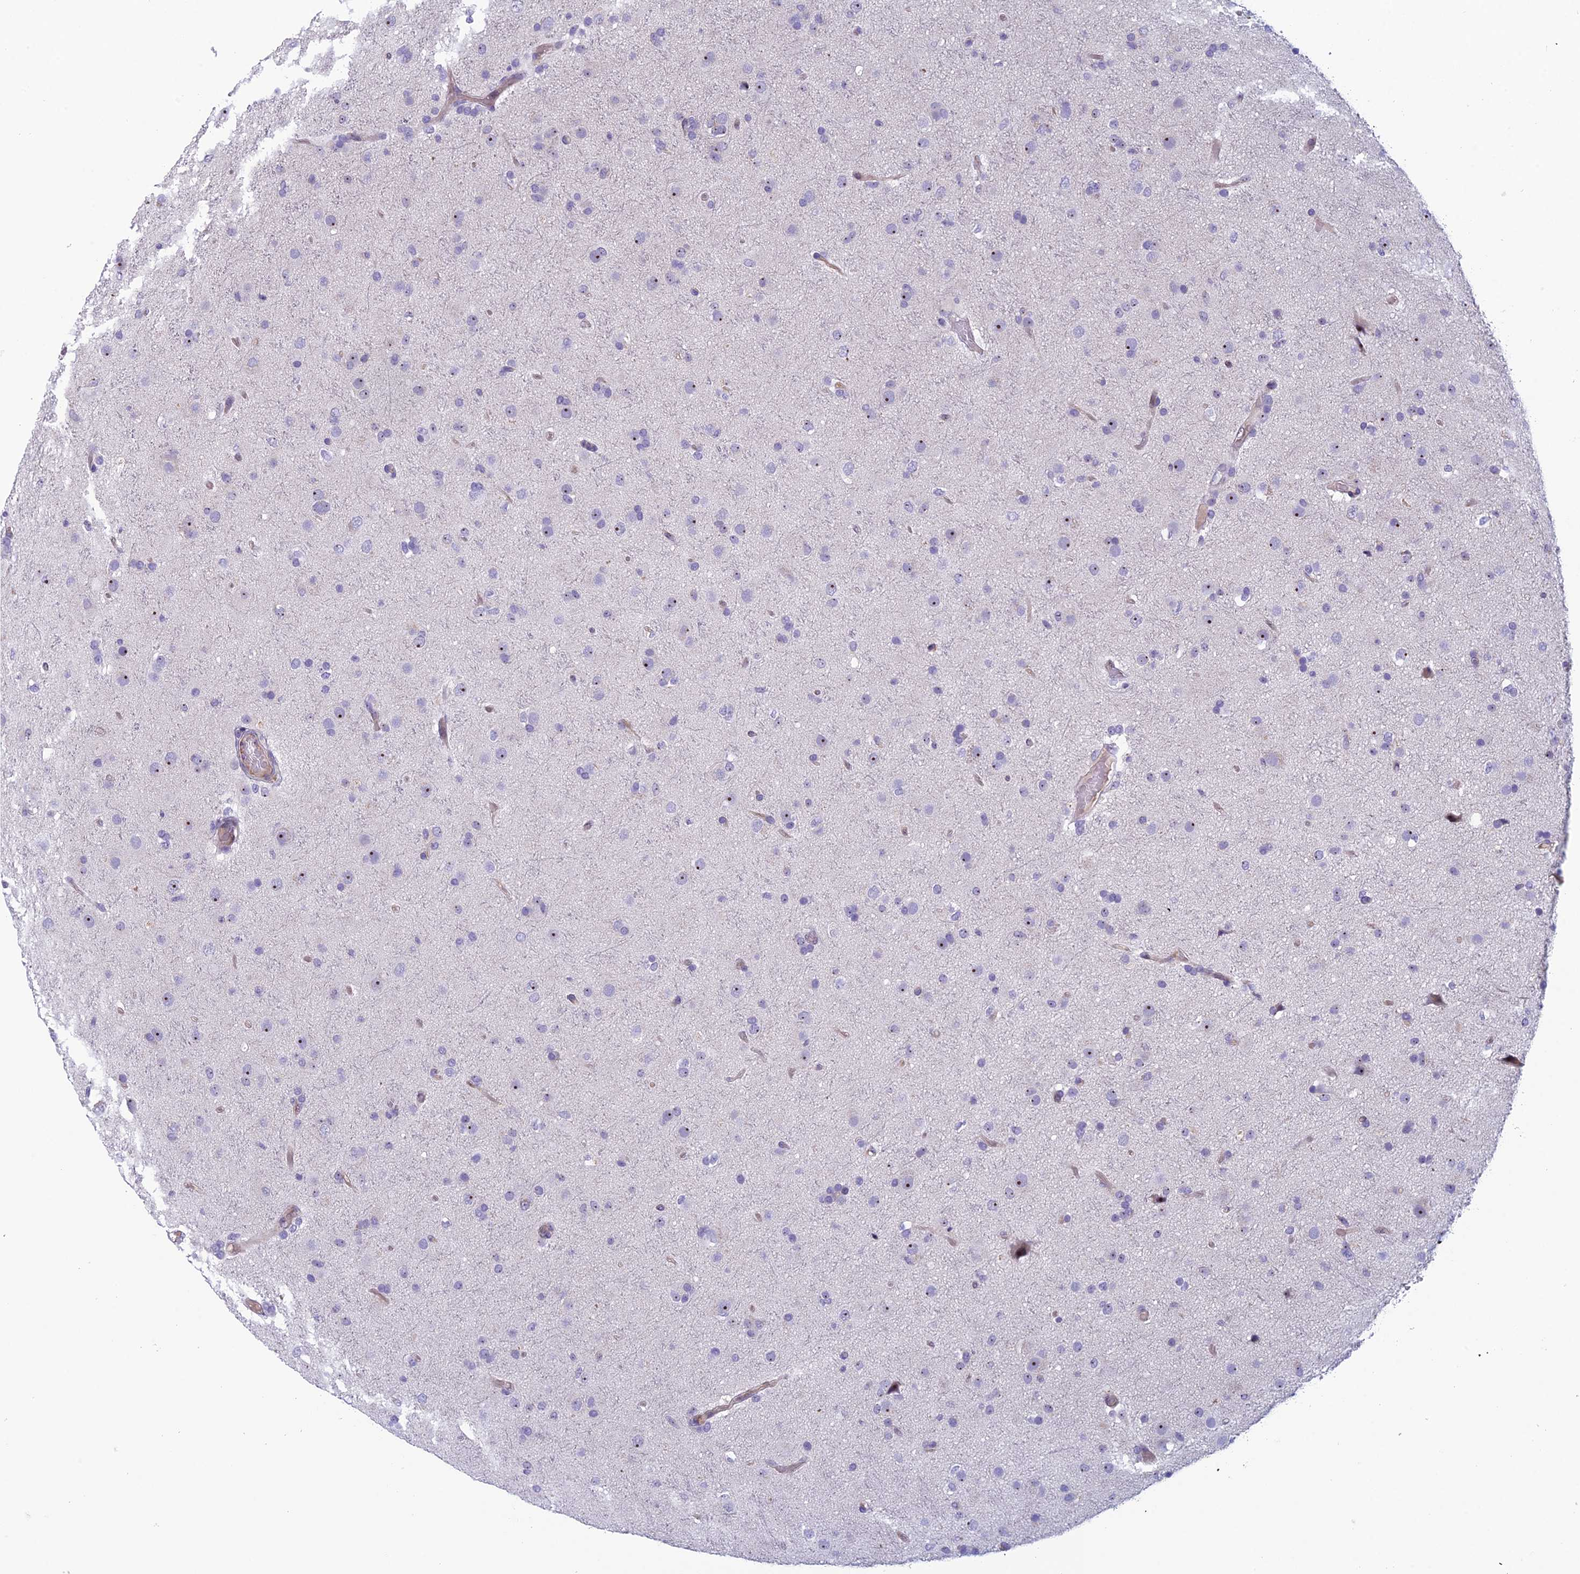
{"staining": {"intensity": "weak", "quantity": "<25%", "location": "nuclear"}, "tissue": "glioma", "cell_type": "Tumor cells", "image_type": "cancer", "snomed": [{"axis": "morphology", "description": "Glioma, malignant, Low grade"}, {"axis": "topography", "description": "Brain"}], "caption": "Tumor cells show no significant expression in glioma.", "gene": "NOC2L", "patient": {"sex": "male", "age": 65}}